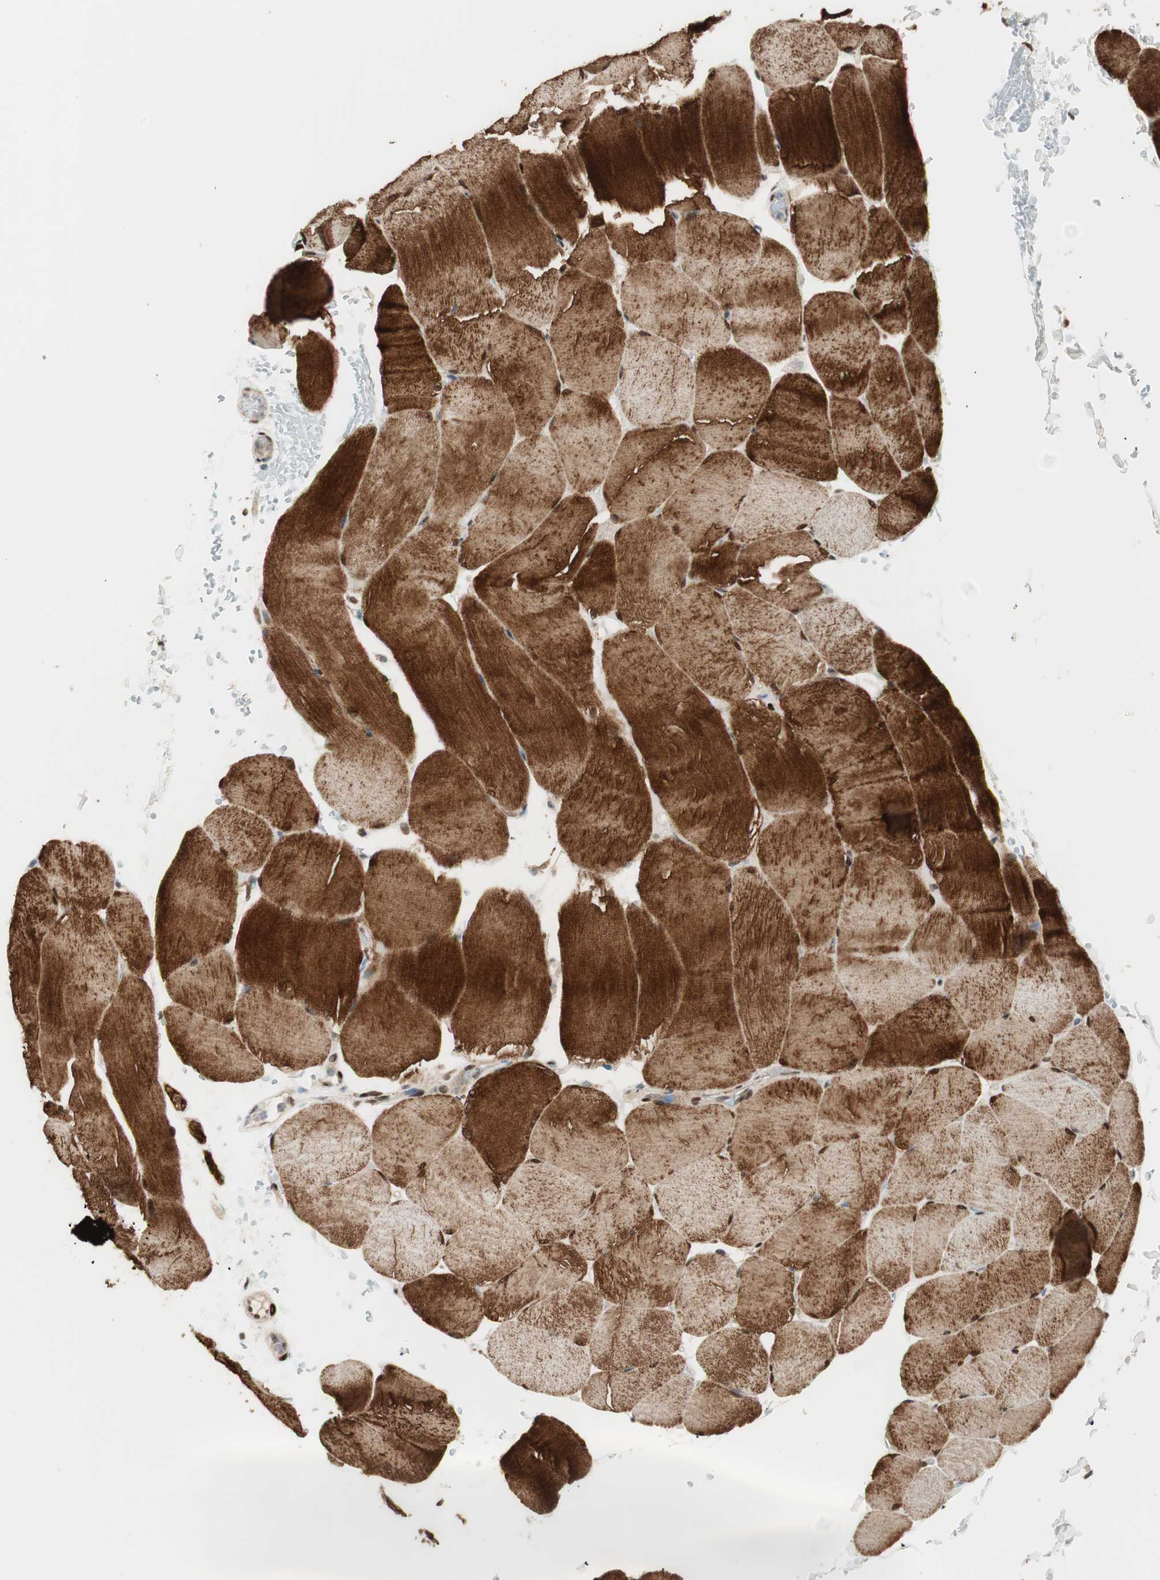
{"staining": {"intensity": "strong", "quantity": ">75%", "location": "cytoplasmic/membranous,nuclear"}, "tissue": "skeletal muscle", "cell_type": "Myocytes", "image_type": "normal", "snomed": [{"axis": "morphology", "description": "Normal tissue, NOS"}, {"axis": "topography", "description": "Skeletal muscle"}, {"axis": "topography", "description": "Parathyroid gland"}], "caption": "Skeletal muscle stained with DAB (3,3'-diaminobenzidine) immunohistochemistry exhibits high levels of strong cytoplasmic/membranous,nuclear positivity in approximately >75% of myocytes.", "gene": "BIN1", "patient": {"sex": "female", "age": 37}}